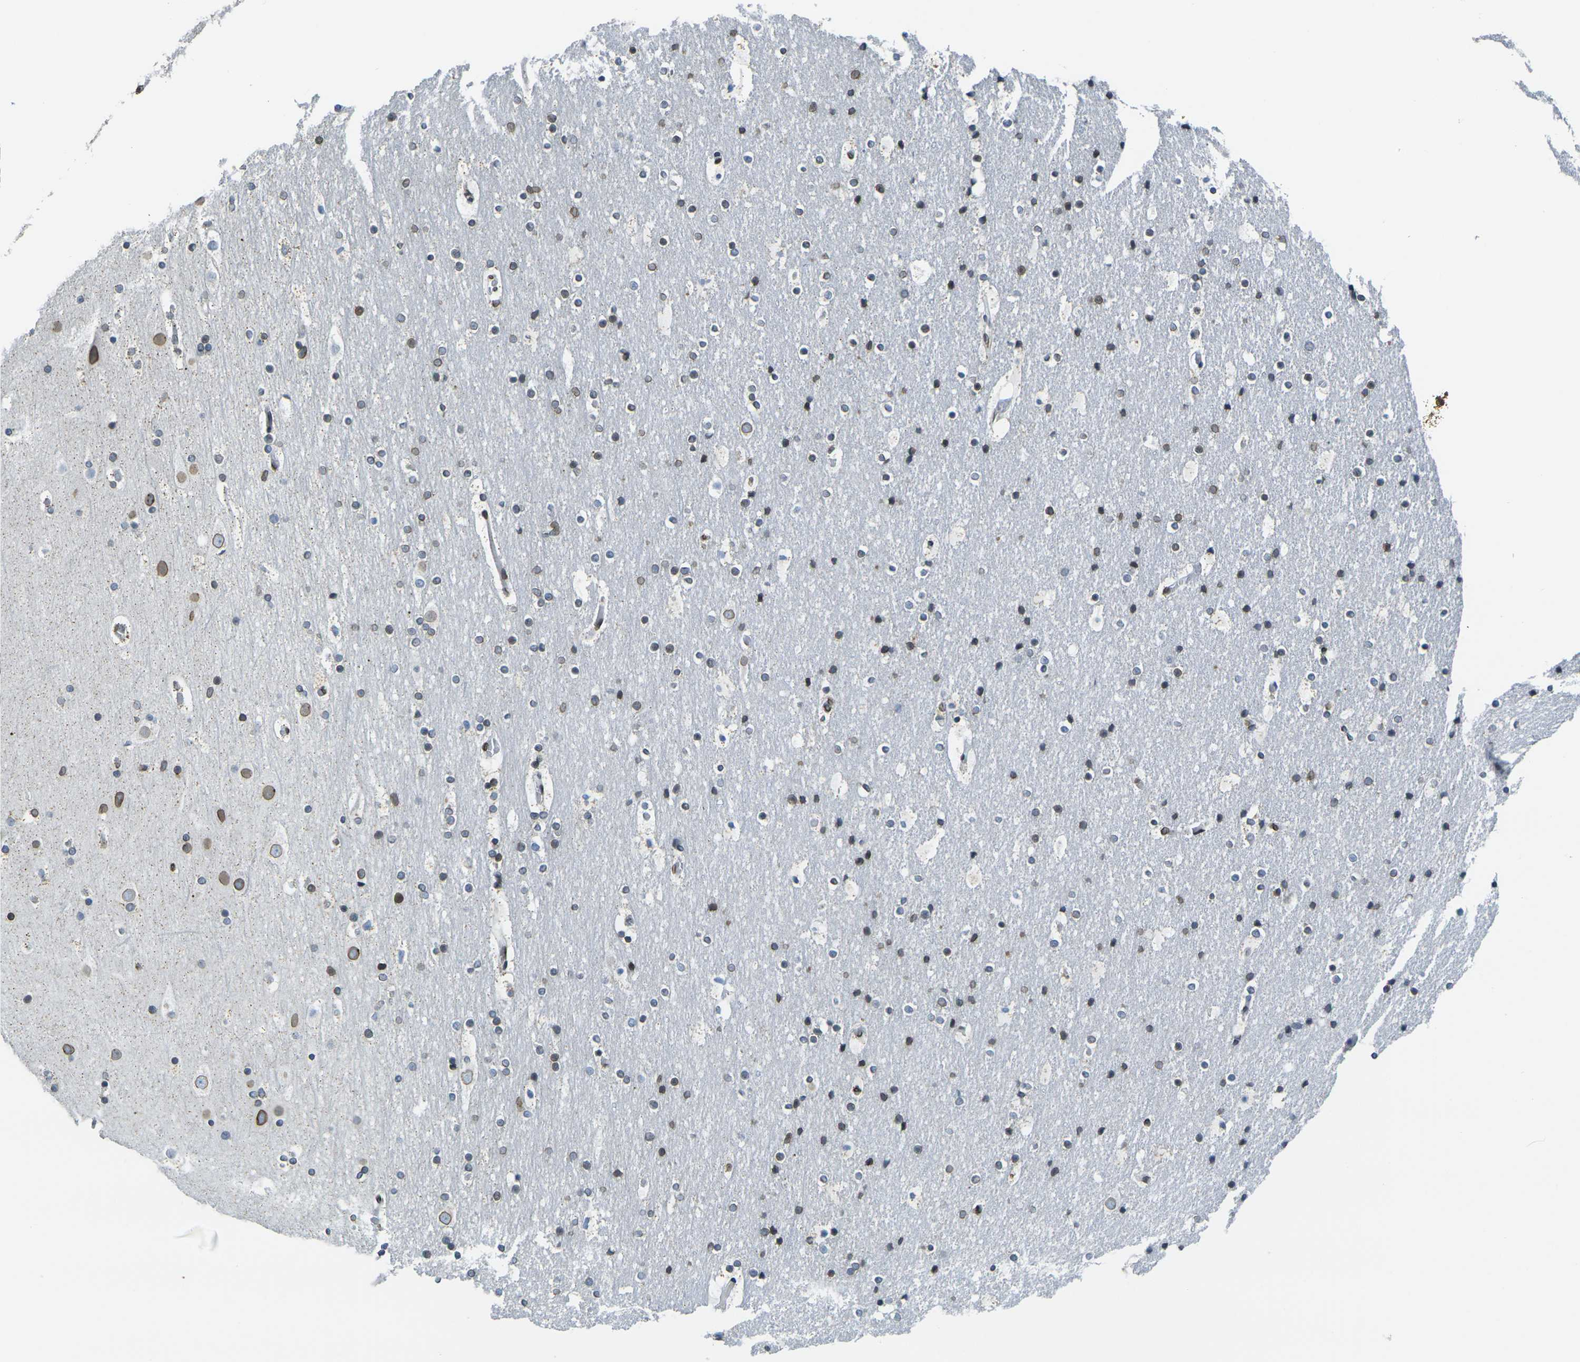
{"staining": {"intensity": "moderate", "quantity": "<25%", "location": "nuclear"}, "tissue": "cerebral cortex", "cell_type": "Endothelial cells", "image_type": "normal", "snomed": [{"axis": "morphology", "description": "Normal tissue, NOS"}, {"axis": "topography", "description": "Cerebral cortex"}], "caption": "Moderate nuclear positivity is seen in about <25% of endothelial cells in unremarkable cerebral cortex.", "gene": "BRDT", "patient": {"sex": "male", "age": 57}}